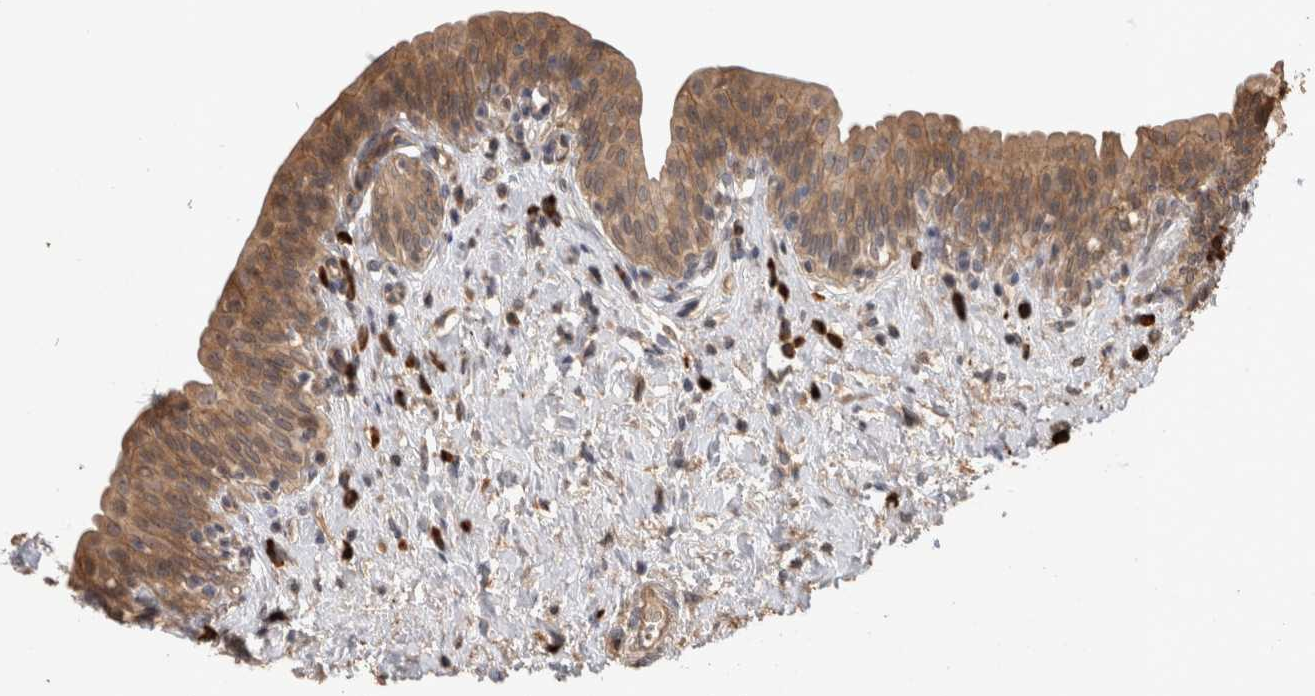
{"staining": {"intensity": "moderate", "quantity": ">75%", "location": "cytoplasmic/membranous"}, "tissue": "urinary bladder", "cell_type": "Urothelial cells", "image_type": "normal", "snomed": [{"axis": "morphology", "description": "Normal tissue, NOS"}, {"axis": "topography", "description": "Urinary bladder"}], "caption": "Benign urinary bladder was stained to show a protein in brown. There is medium levels of moderate cytoplasmic/membranous positivity in about >75% of urothelial cells. Nuclei are stained in blue.", "gene": "RHPN1", "patient": {"sex": "male", "age": 83}}